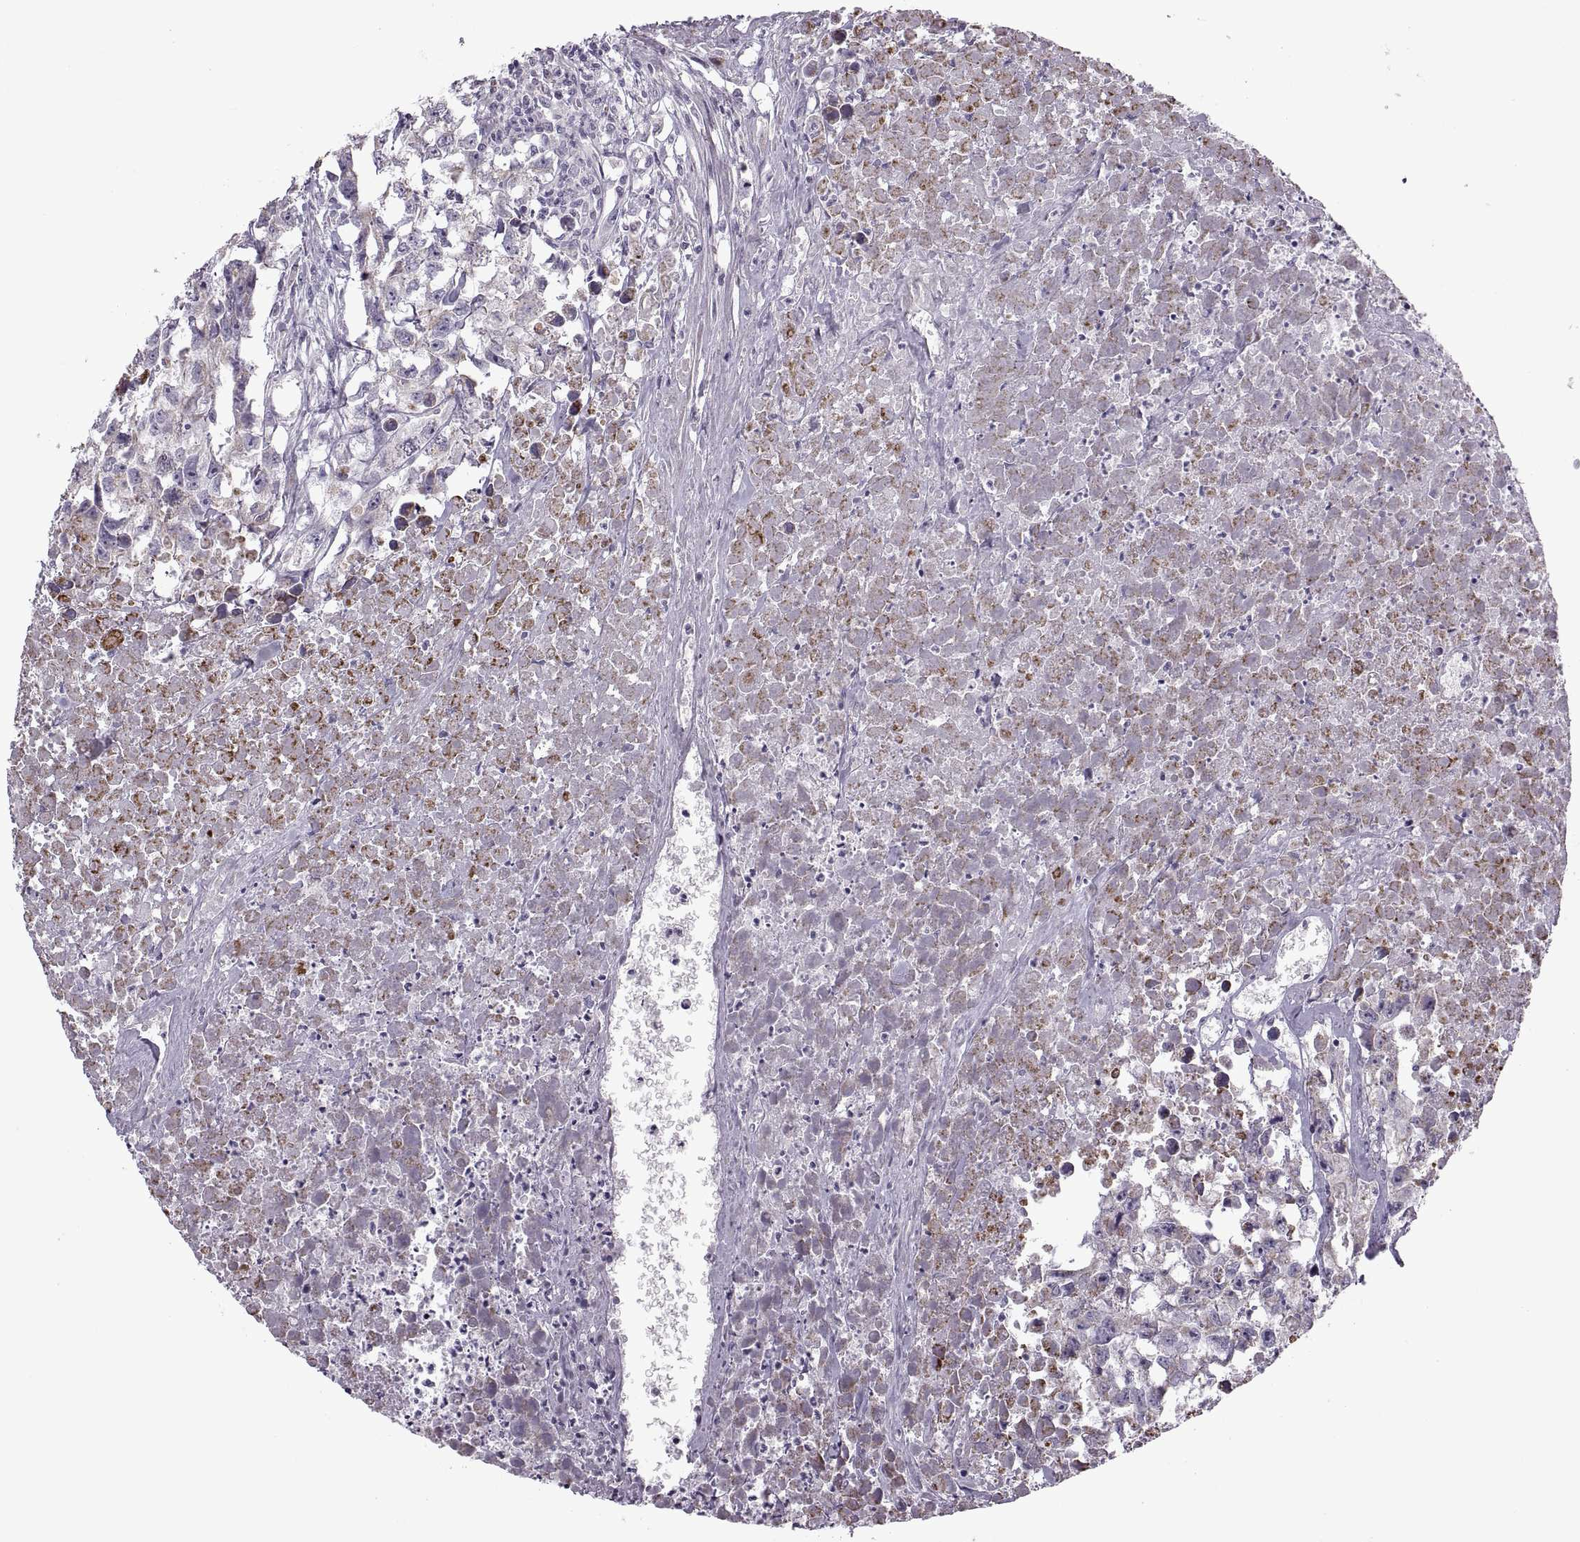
{"staining": {"intensity": "negative", "quantity": "none", "location": "none"}, "tissue": "testis cancer", "cell_type": "Tumor cells", "image_type": "cancer", "snomed": [{"axis": "morphology", "description": "Carcinoma, Embryonal, NOS"}, {"axis": "morphology", "description": "Teratoma, malignant, NOS"}, {"axis": "topography", "description": "Testis"}], "caption": "Micrograph shows no significant protein positivity in tumor cells of testis teratoma (malignant).", "gene": "PIERCE1", "patient": {"sex": "male", "age": 44}}